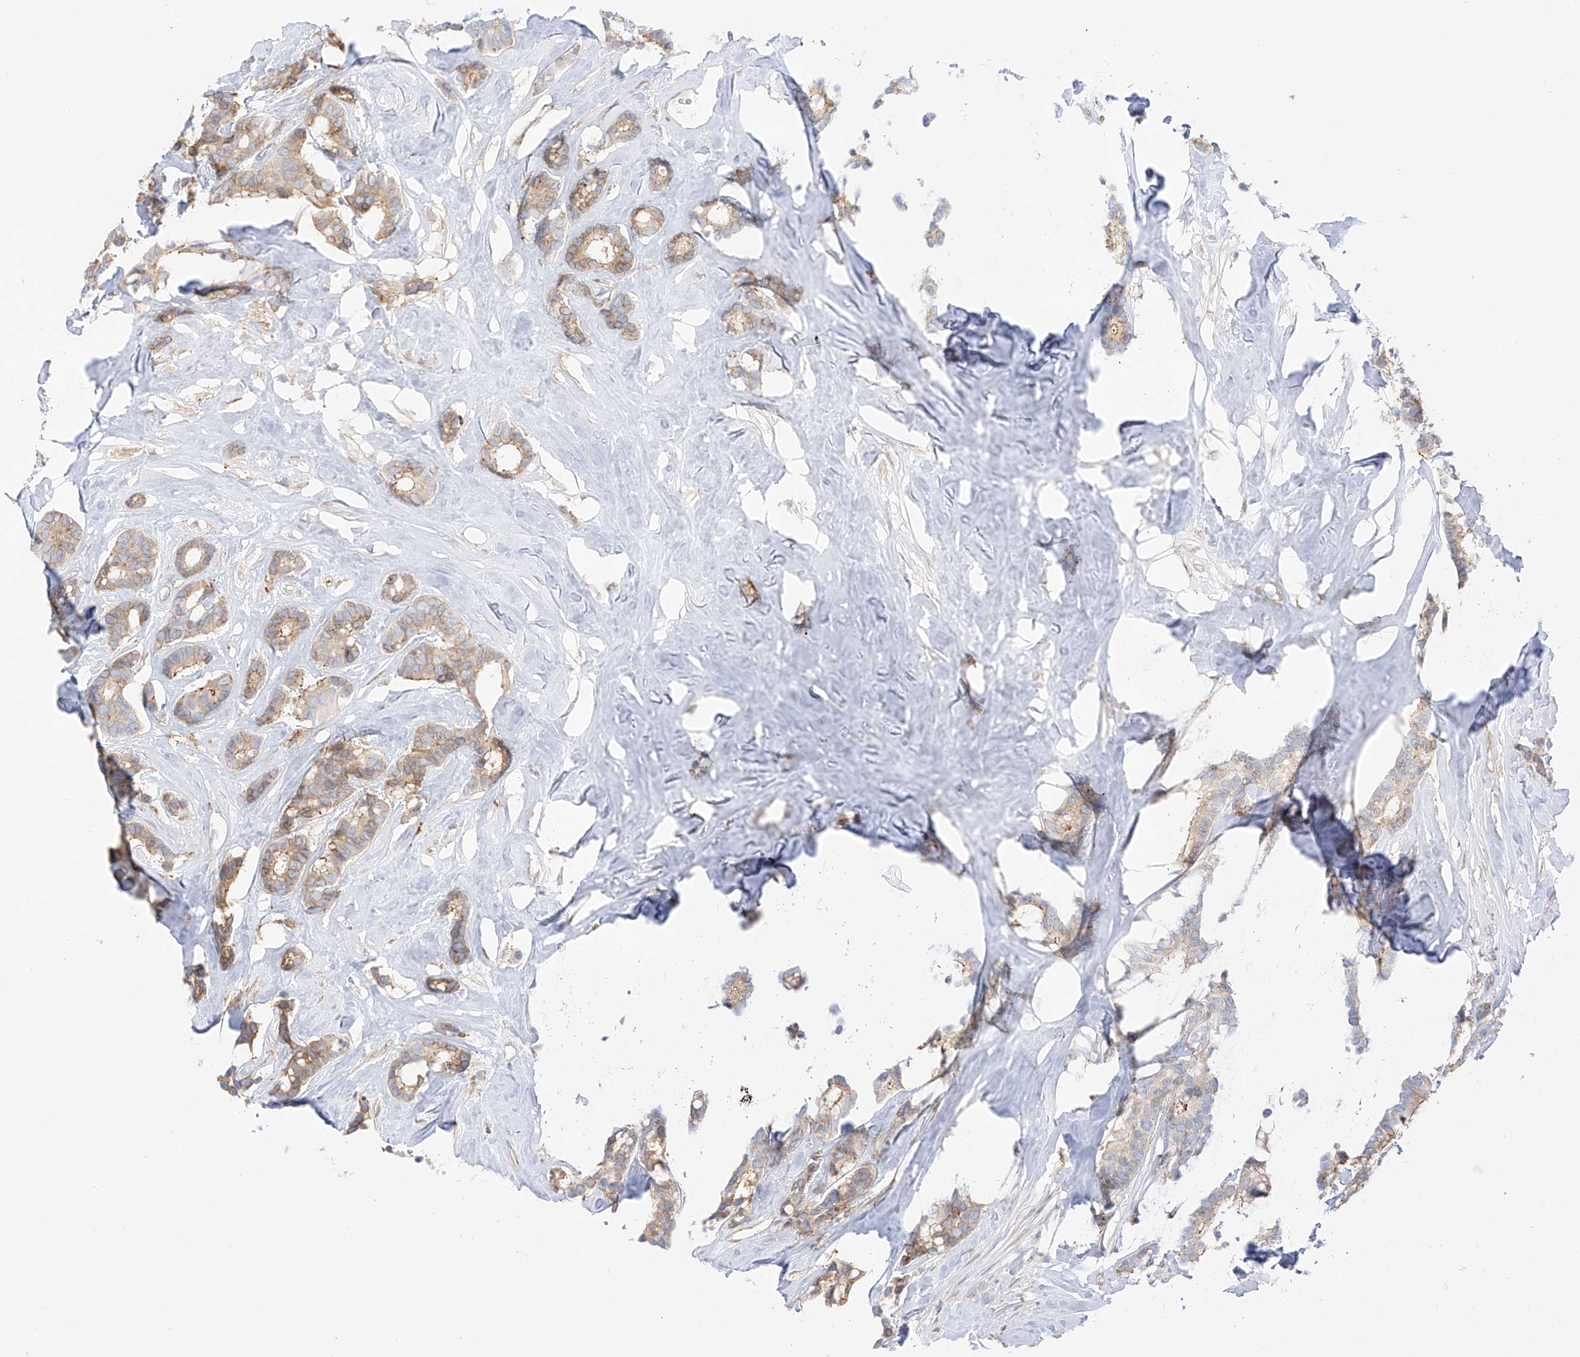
{"staining": {"intensity": "moderate", "quantity": "25%-75%", "location": "cytoplasmic/membranous"}, "tissue": "breast cancer", "cell_type": "Tumor cells", "image_type": "cancer", "snomed": [{"axis": "morphology", "description": "Duct carcinoma"}, {"axis": "topography", "description": "Breast"}], "caption": "An IHC photomicrograph of neoplastic tissue is shown. Protein staining in brown labels moderate cytoplasmic/membranous positivity in breast intraductal carcinoma within tumor cells.", "gene": "PCYOX1", "patient": {"sex": "female", "age": 40}}